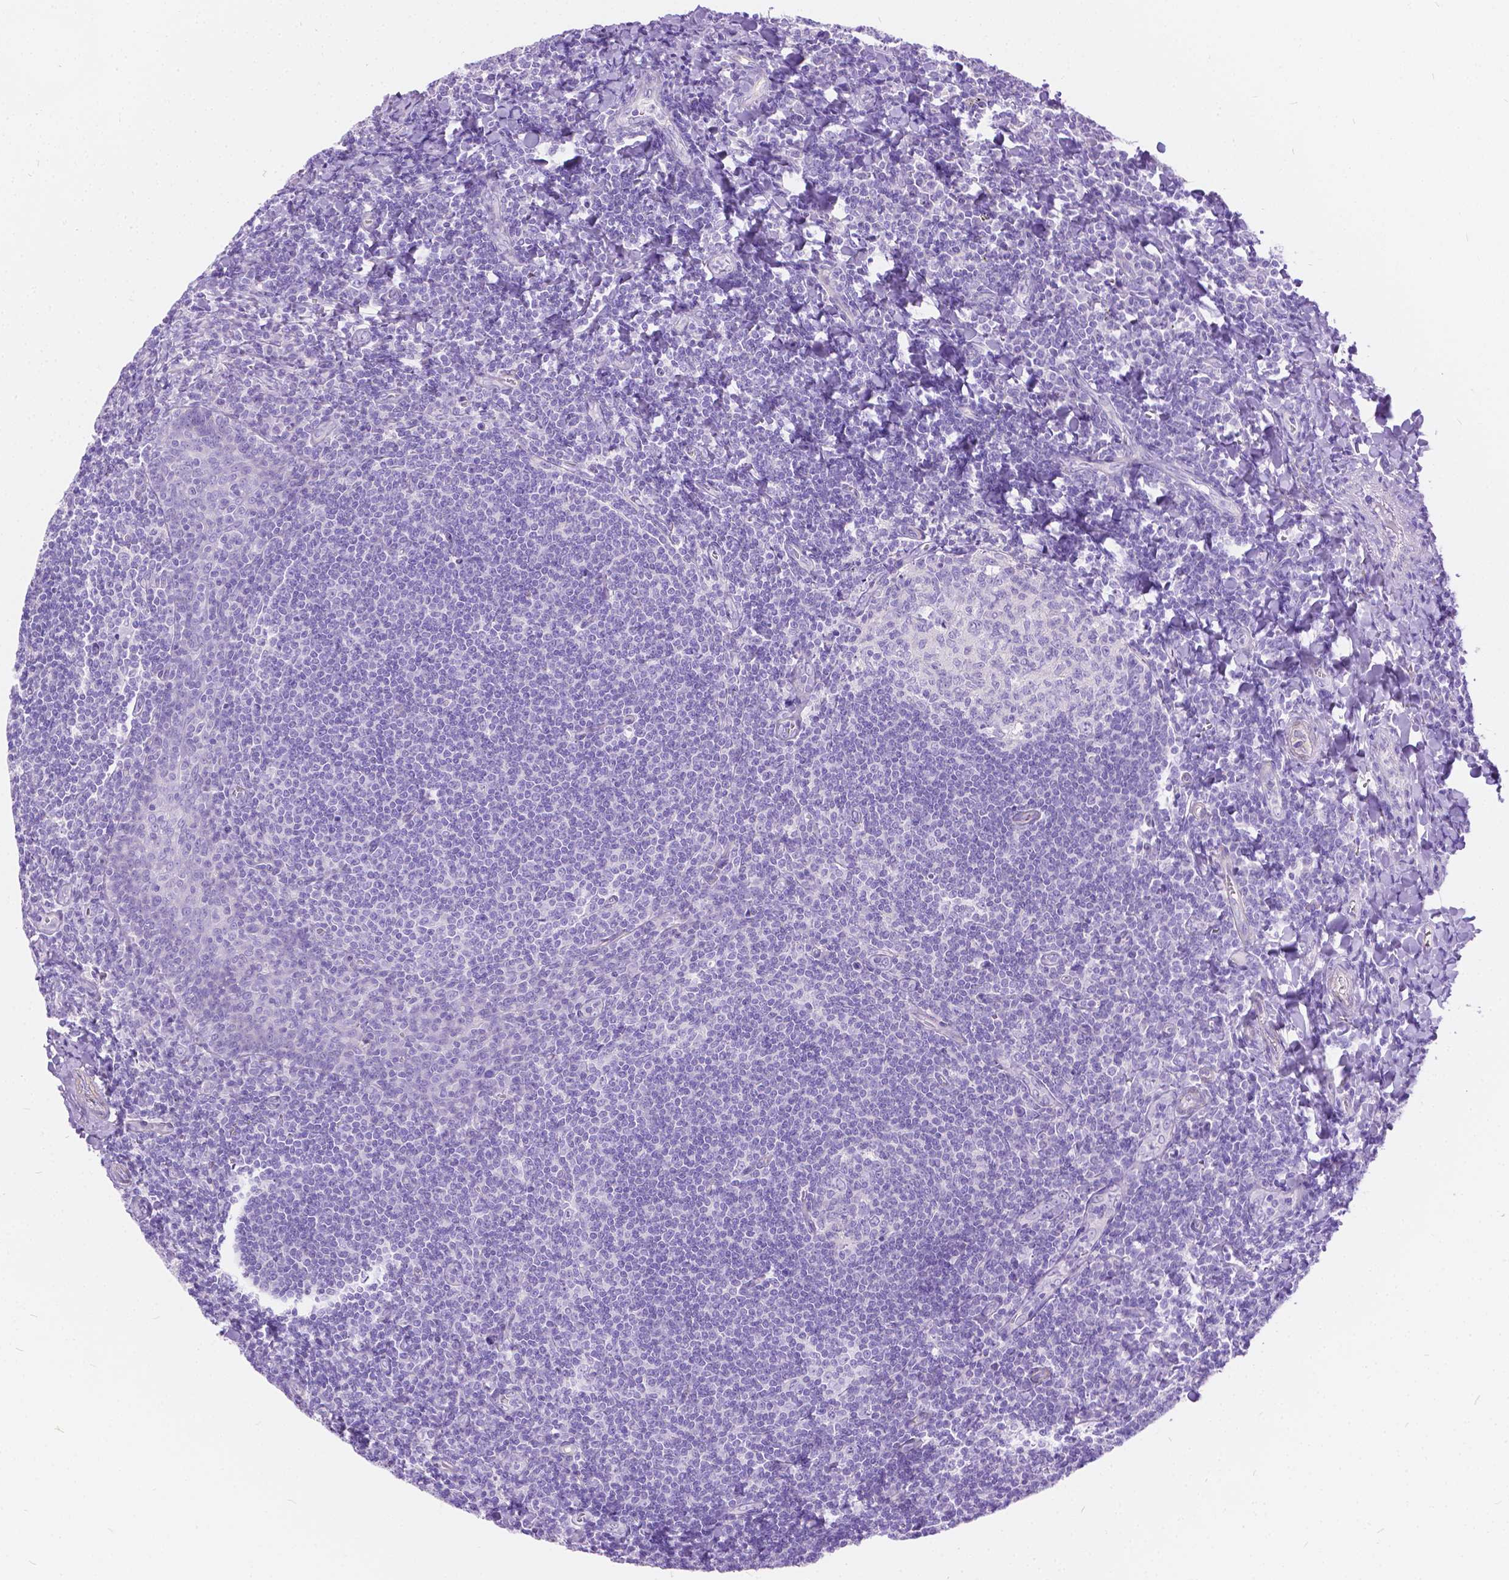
{"staining": {"intensity": "negative", "quantity": "none", "location": "none"}, "tissue": "tonsil", "cell_type": "Germinal center cells", "image_type": "normal", "snomed": [{"axis": "morphology", "description": "Normal tissue, NOS"}, {"axis": "morphology", "description": "Inflammation, NOS"}, {"axis": "topography", "description": "Tonsil"}], "caption": "There is no significant positivity in germinal center cells of tonsil. (DAB immunohistochemistry (IHC), high magnification).", "gene": "CHRM1", "patient": {"sex": "female", "age": 31}}